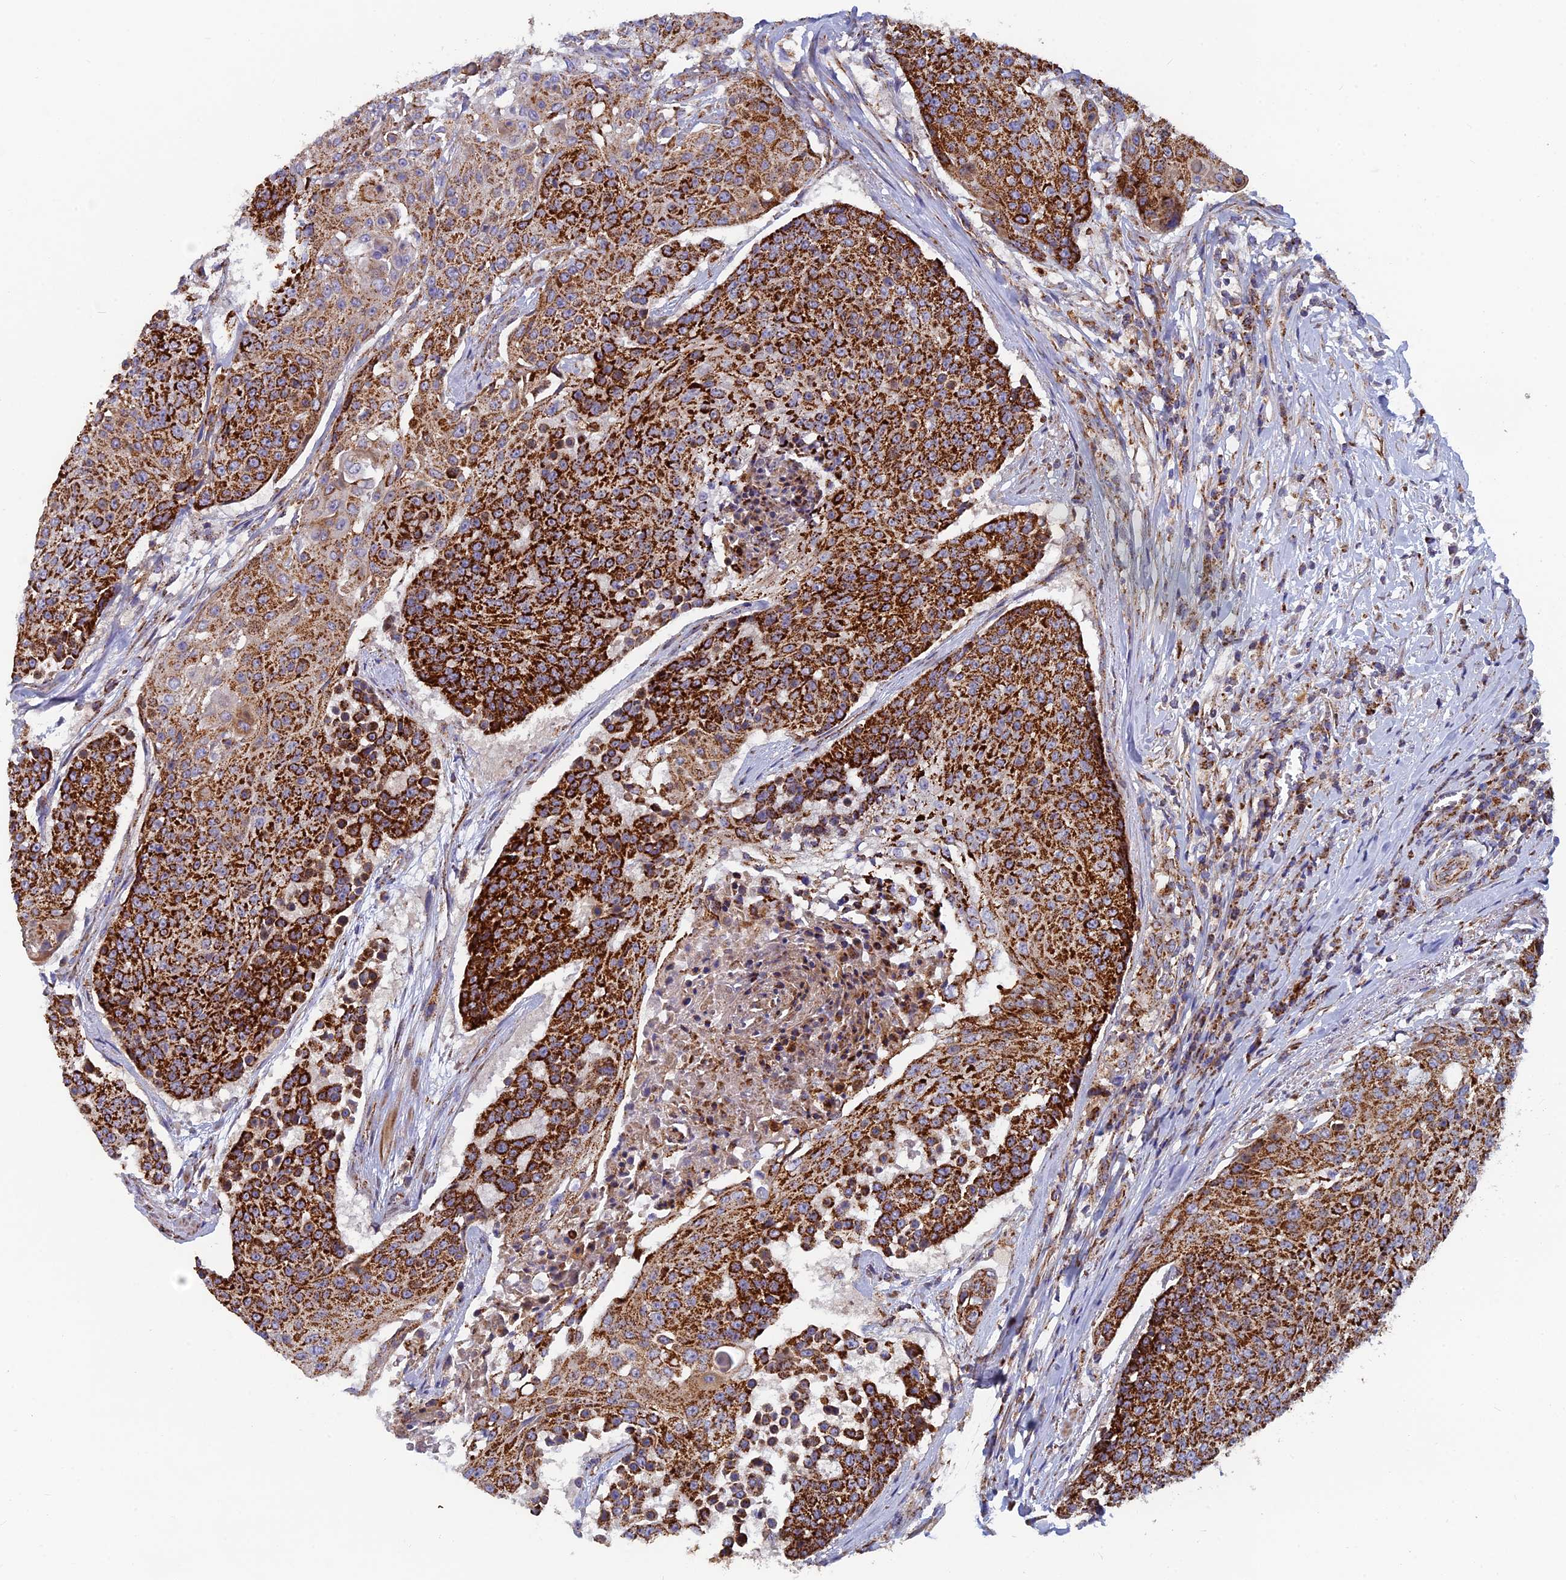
{"staining": {"intensity": "strong", "quantity": ">75%", "location": "cytoplasmic/membranous"}, "tissue": "urothelial cancer", "cell_type": "Tumor cells", "image_type": "cancer", "snomed": [{"axis": "morphology", "description": "Urothelial carcinoma, High grade"}, {"axis": "topography", "description": "Urinary bladder"}], "caption": "Urothelial cancer stained with immunohistochemistry demonstrates strong cytoplasmic/membranous positivity in about >75% of tumor cells. (DAB IHC, brown staining for protein, blue staining for nuclei).", "gene": "MRPS9", "patient": {"sex": "female", "age": 63}}